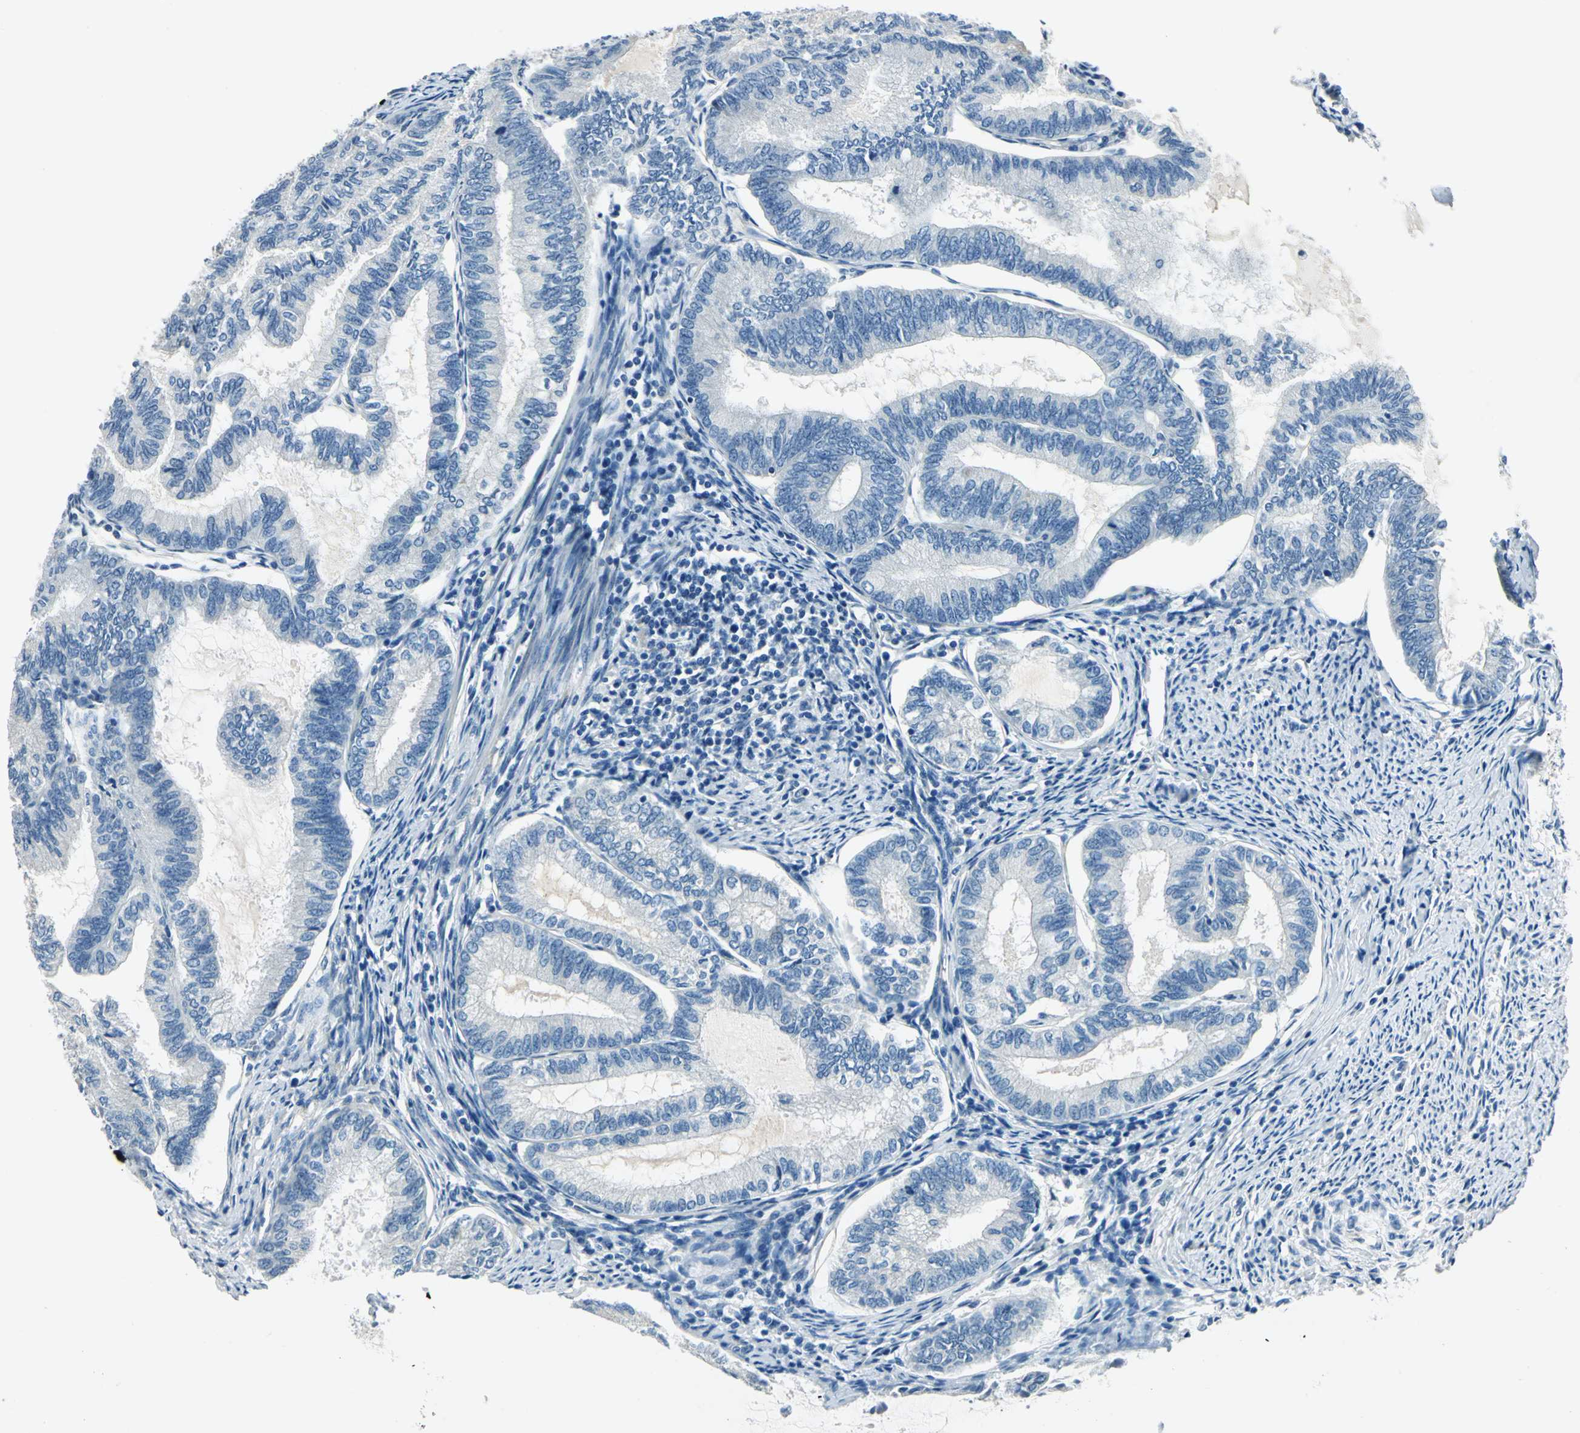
{"staining": {"intensity": "negative", "quantity": "none", "location": "none"}, "tissue": "endometrial cancer", "cell_type": "Tumor cells", "image_type": "cancer", "snomed": [{"axis": "morphology", "description": "Adenocarcinoma, NOS"}, {"axis": "topography", "description": "Endometrium"}], "caption": "Tumor cells are negative for protein expression in human adenocarcinoma (endometrial). (DAB (3,3'-diaminobenzidine) immunohistochemistry visualized using brightfield microscopy, high magnification).", "gene": "CDC42EP1", "patient": {"sex": "female", "age": 86}}